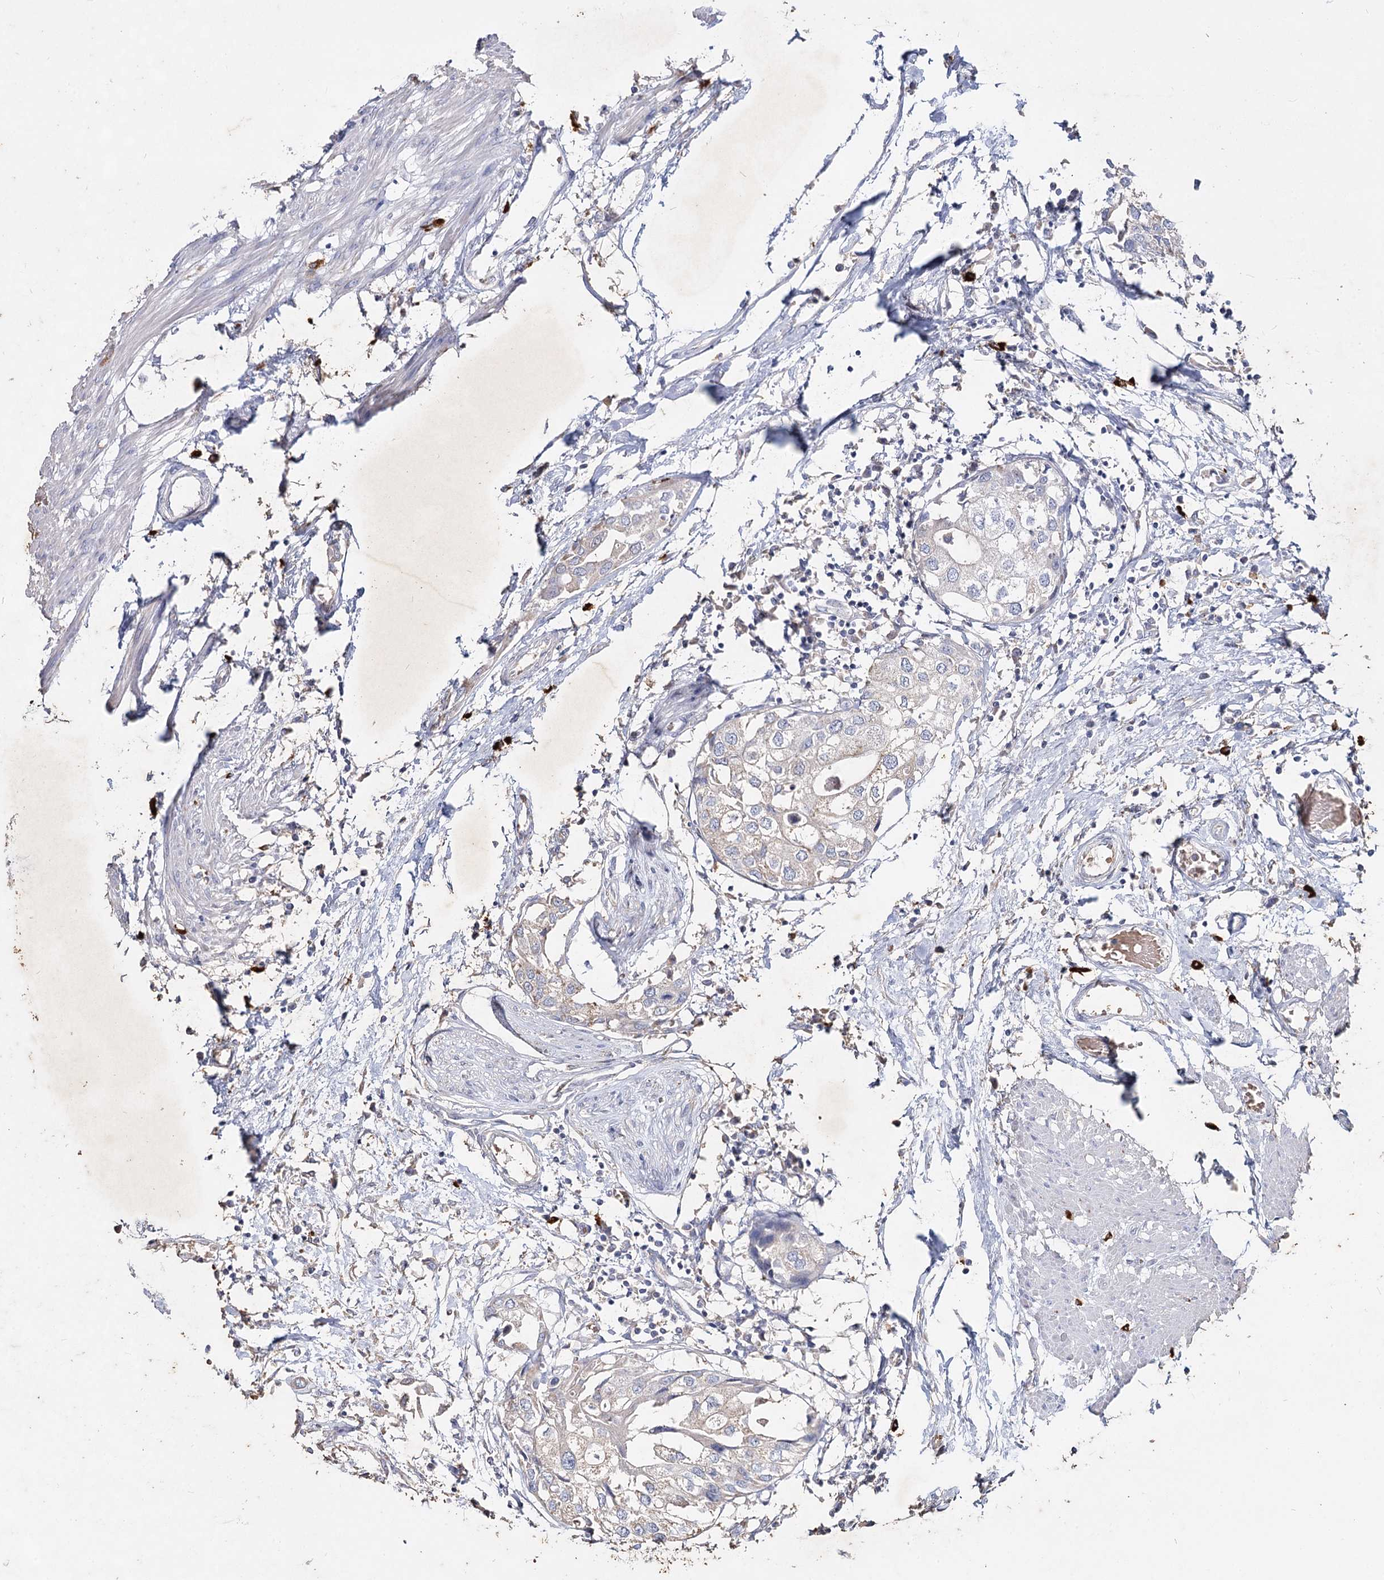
{"staining": {"intensity": "negative", "quantity": "none", "location": "none"}, "tissue": "urothelial cancer", "cell_type": "Tumor cells", "image_type": "cancer", "snomed": [{"axis": "morphology", "description": "Urothelial carcinoma, High grade"}, {"axis": "topography", "description": "Urinary bladder"}], "caption": "Urothelial cancer stained for a protein using immunohistochemistry shows no staining tumor cells.", "gene": "CCDC73", "patient": {"sex": "male", "age": 64}}